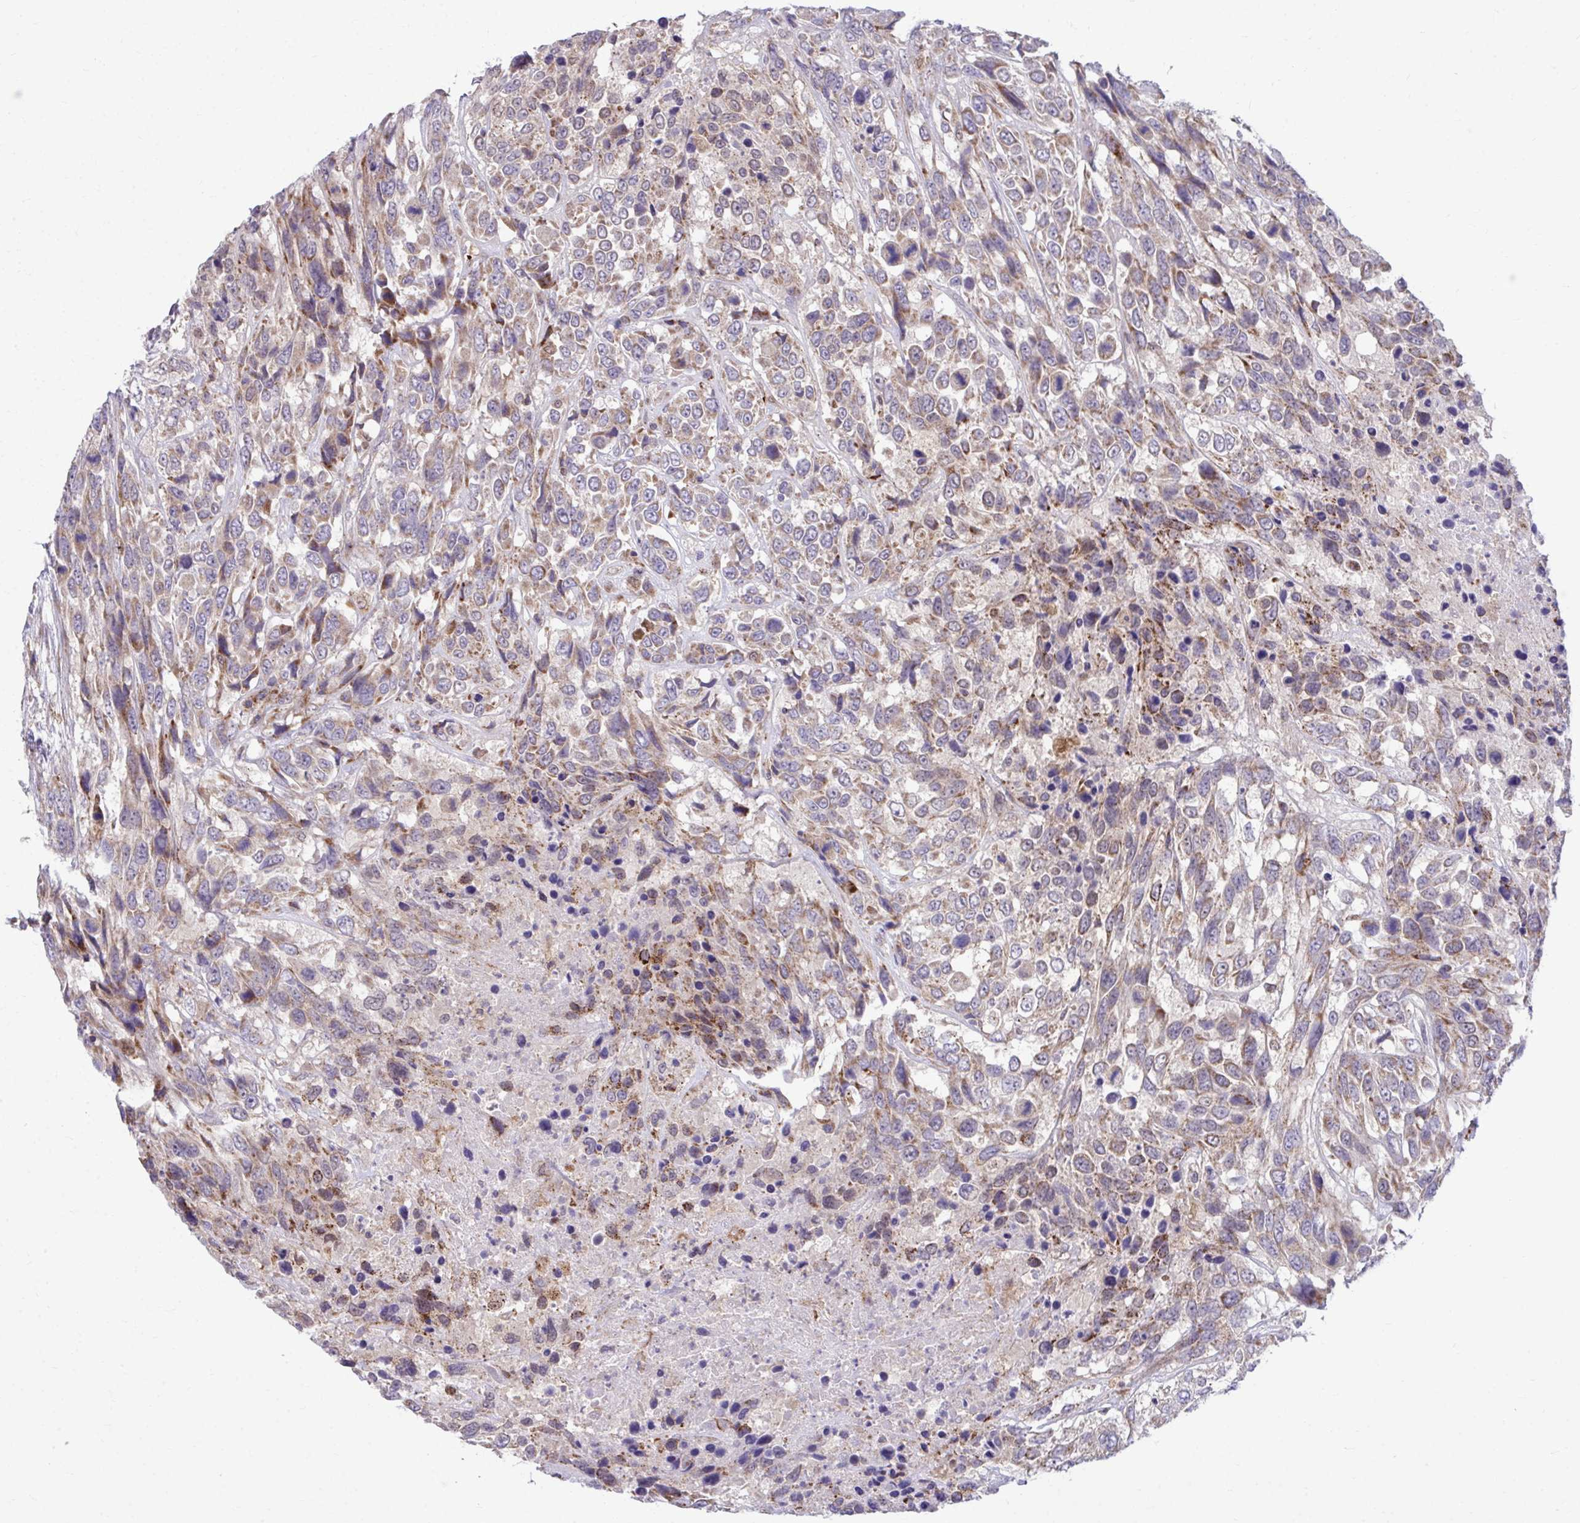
{"staining": {"intensity": "weak", "quantity": ">75%", "location": "cytoplasmic/membranous"}, "tissue": "urothelial cancer", "cell_type": "Tumor cells", "image_type": "cancer", "snomed": [{"axis": "morphology", "description": "Urothelial carcinoma, High grade"}, {"axis": "topography", "description": "Urinary bladder"}], "caption": "Tumor cells demonstrate low levels of weak cytoplasmic/membranous staining in about >75% of cells in high-grade urothelial carcinoma.", "gene": "C16orf54", "patient": {"sex": "female", "age": 70}}